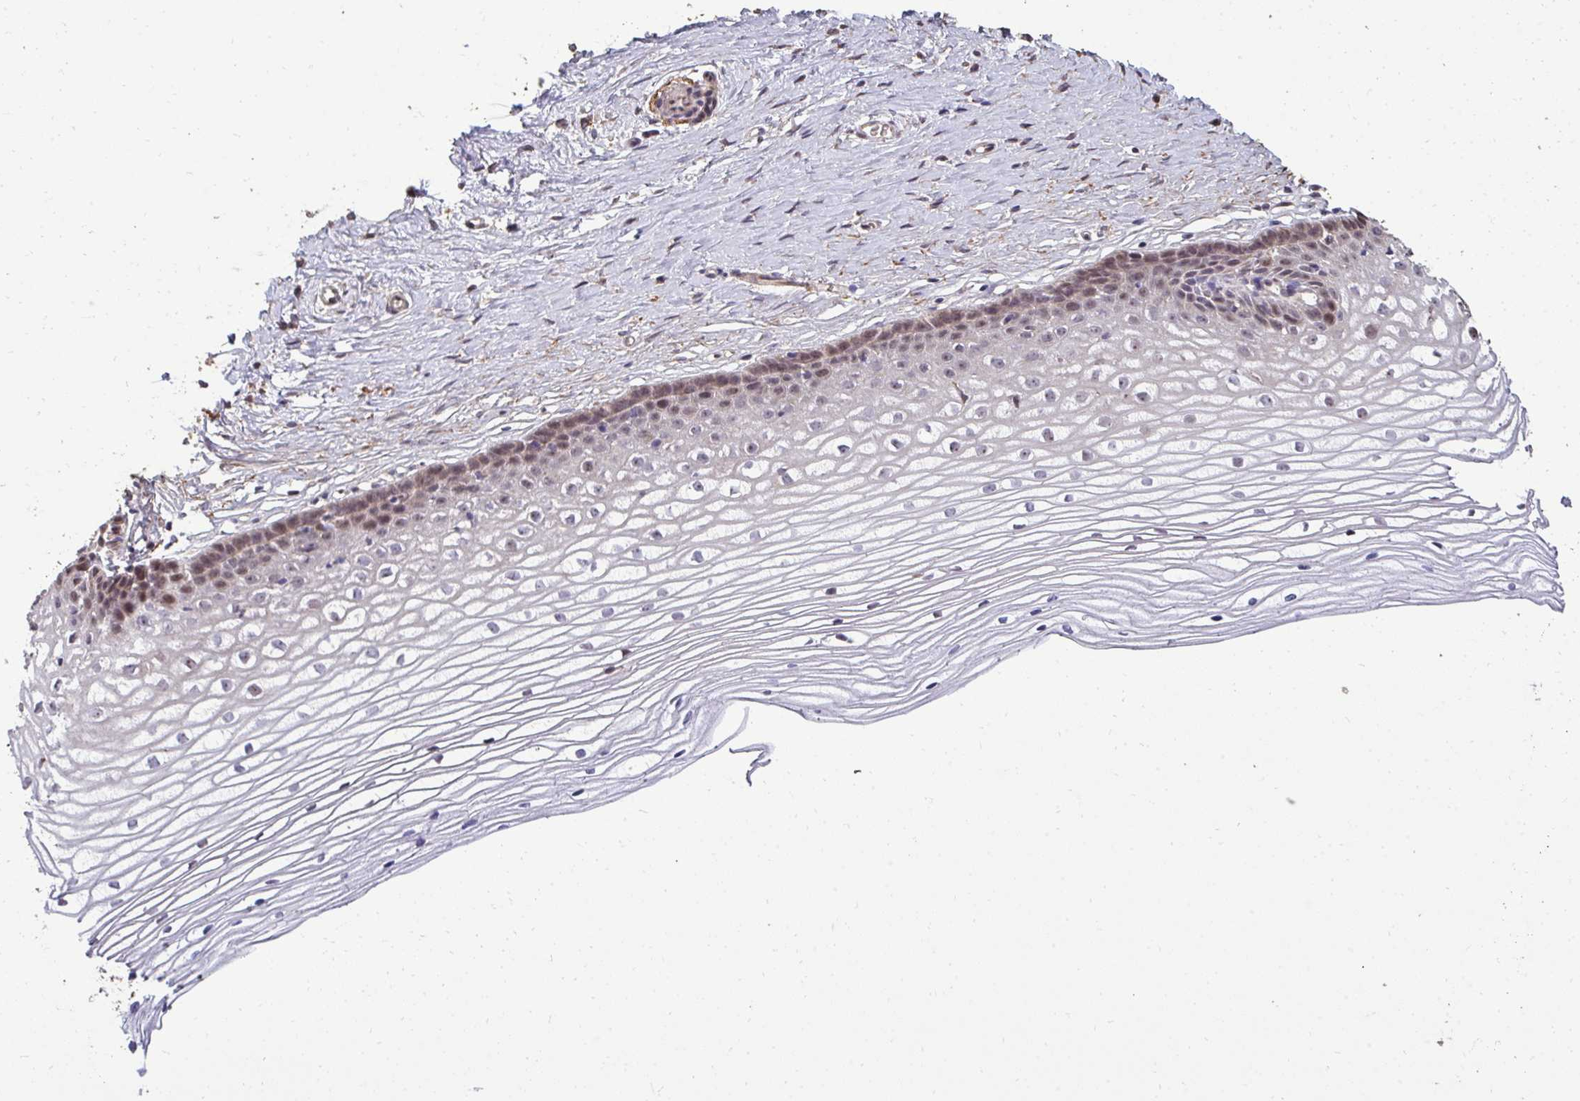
{"staining": {"intensity": "weak", "quantity": "<25%", "location": "cytoplasmic/membranous,nuclear"}, "tissue": "cervix", "cell_type": "Squamous epithelial cells", "image_type": "normal", "snomed": [{"axis": "morphology", "description": "Normal tissue, NOS"}, {"axis": "topography", "description": "Cervix"}], "caption": "There is no significant staining in squamous epithelial cells of cervix. The staining was performed using DAB (3,3'-diaminobenzidine) to visualize the protein expression in brown, while the nuclei were stained in blue with hematoxylin (Magnification: 20x).", "gene": "FIBCD1", "patient": {"sex": "female", "age": 40}}